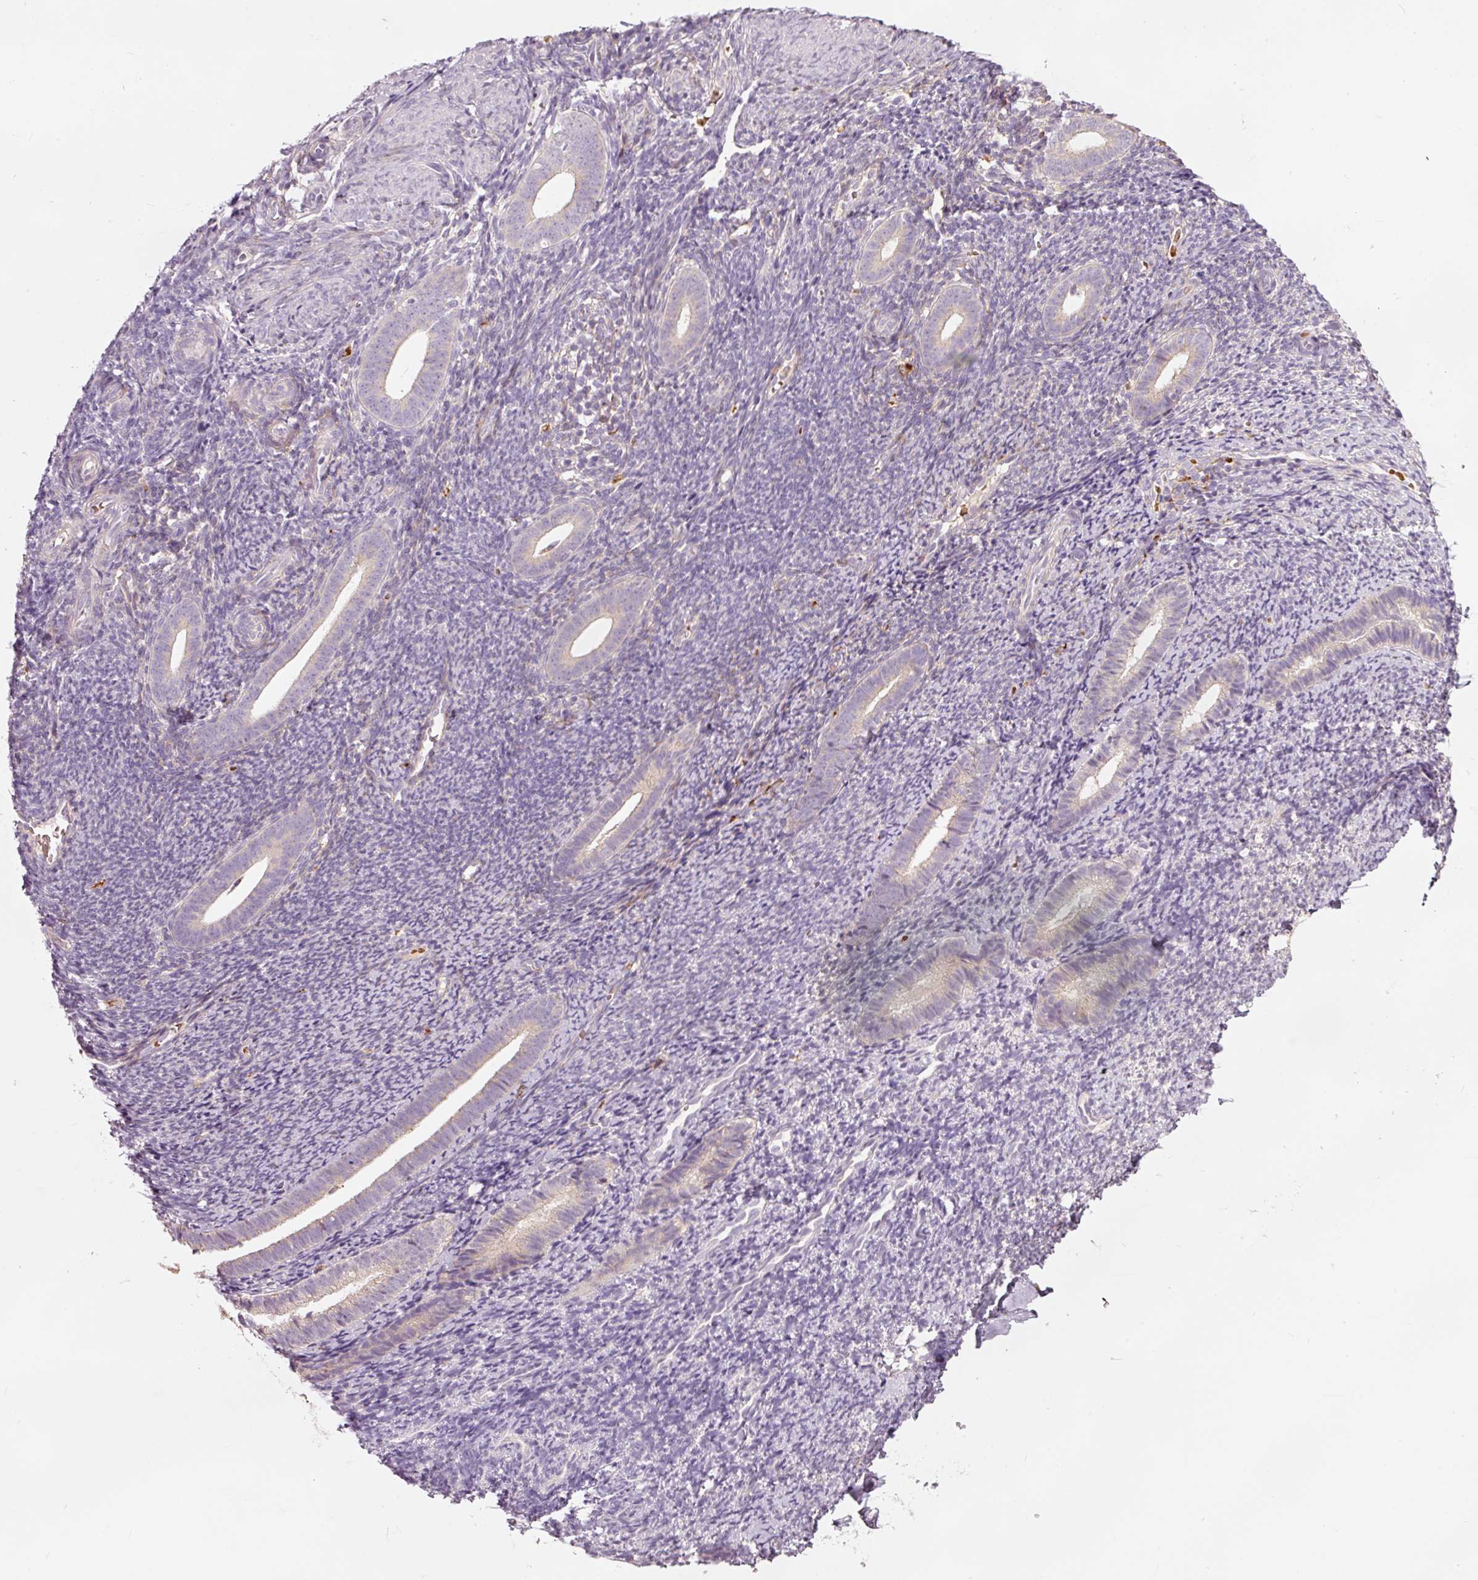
{"staining": {"intensity": "negative", "quantity": "none", "location": "none"}, "tissue": "endometrium", "cell_type": "Cells in endometrial stroma", "image_type": "normal", "snomed": [{"axis": "morphology", "description": "Normal tissue, NOS"}, {"axis": "topography", "description": "Endometrium"}], "caption": "A high-resolution histopathology image shows IHC staining of unremarkable endometrium, which displays no significant expression in cells in endometrial stroma.", "gene": "KLHL21", "patient": {"sex": "female", "age": 39}}